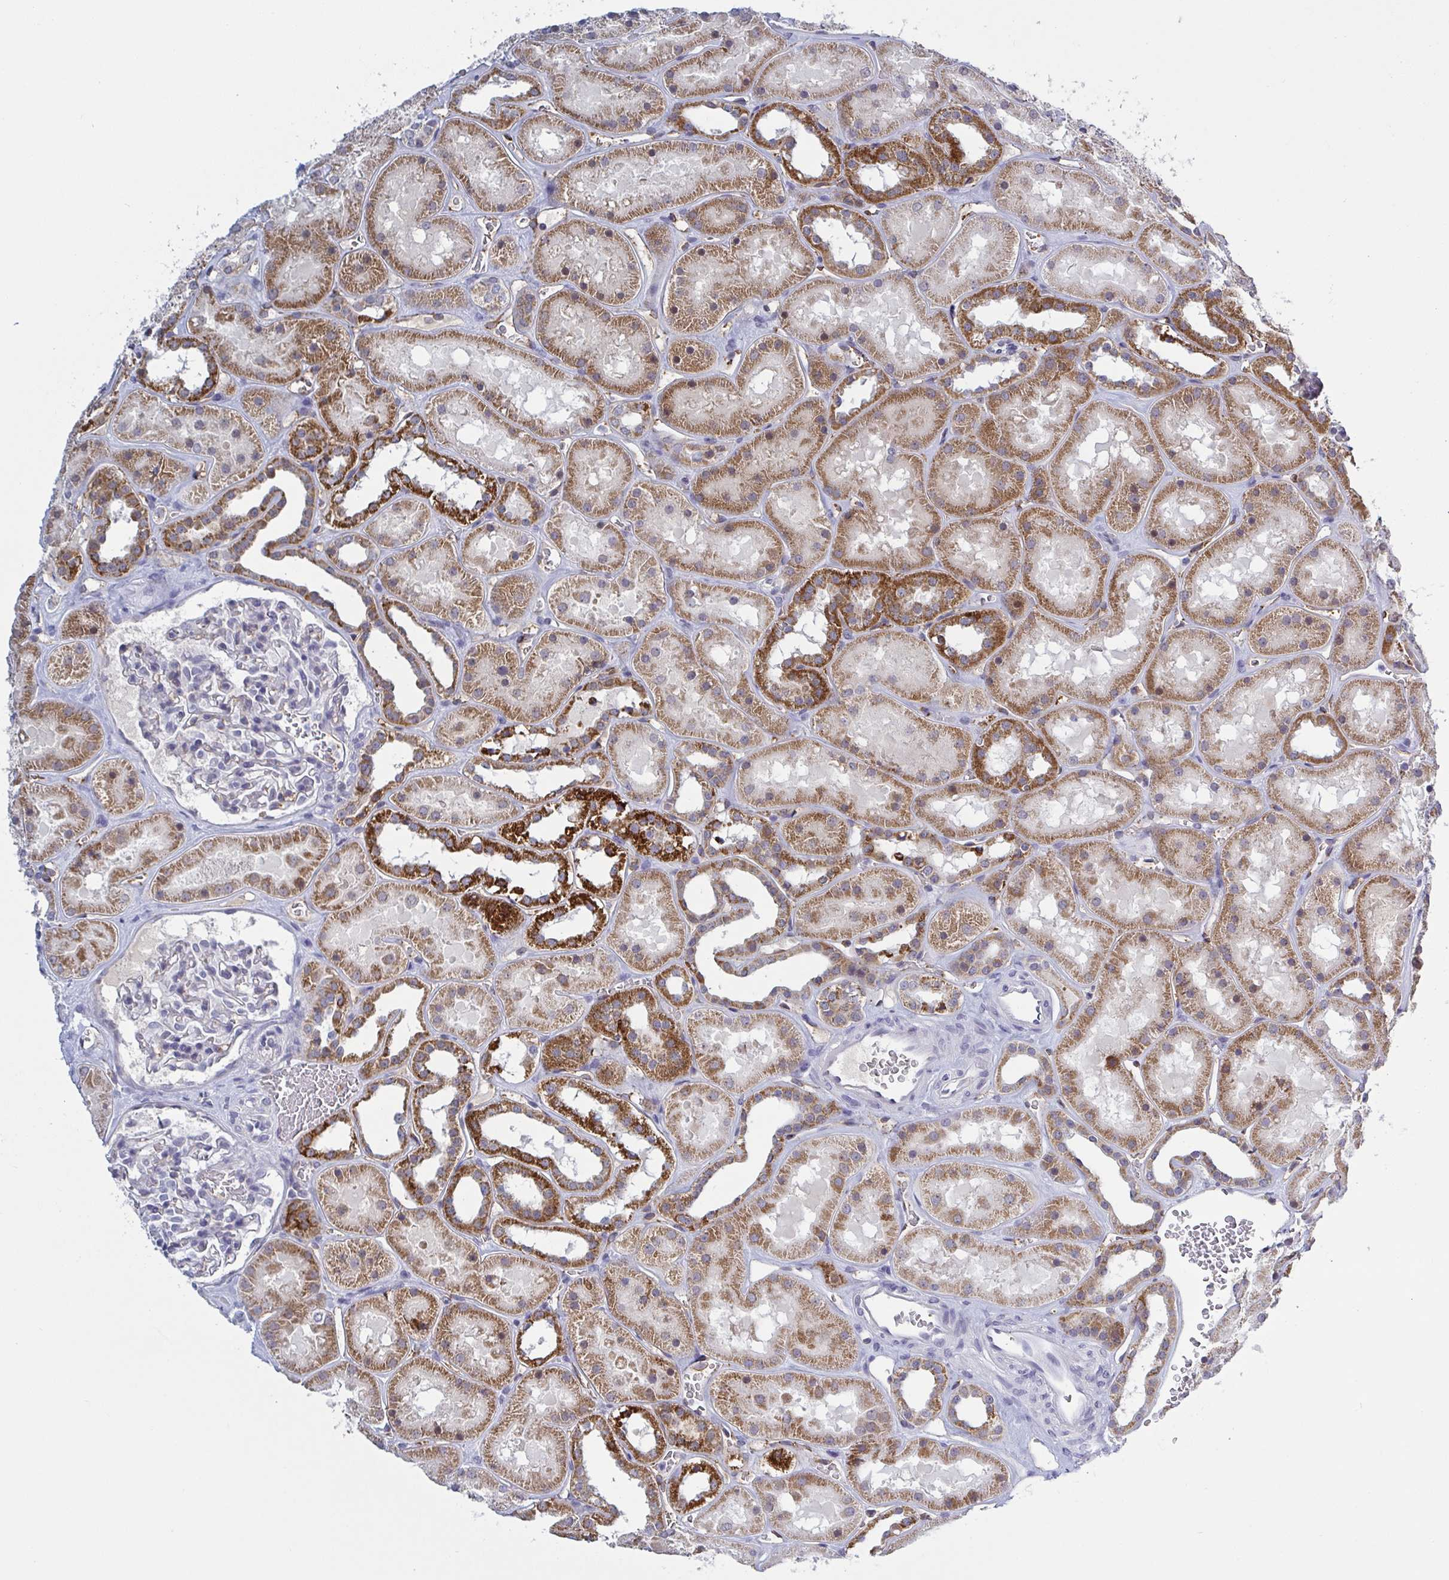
{"staining": {"intensity": "negative", "quantity": "none", "location": "none"}, "tissue": "kidney", "cell_type": "Cells in glomeruli", "image_type": "normal", "snomed": [{"axis": "morphology", "description": "Normal tissue, NOS"}, {"axis": "topography", "description": "Kidney"}], "caption": "A photomicrograph of kidney stained for a protein exhibits no brown staining in cells in glomeruli. Brightfield microscopy of IHC stained with DAB (brown) and hematoxylin (blue), captured at high magnification.", "gene": "KDM4D", "patient": {"sex": "female", "age": 41}}